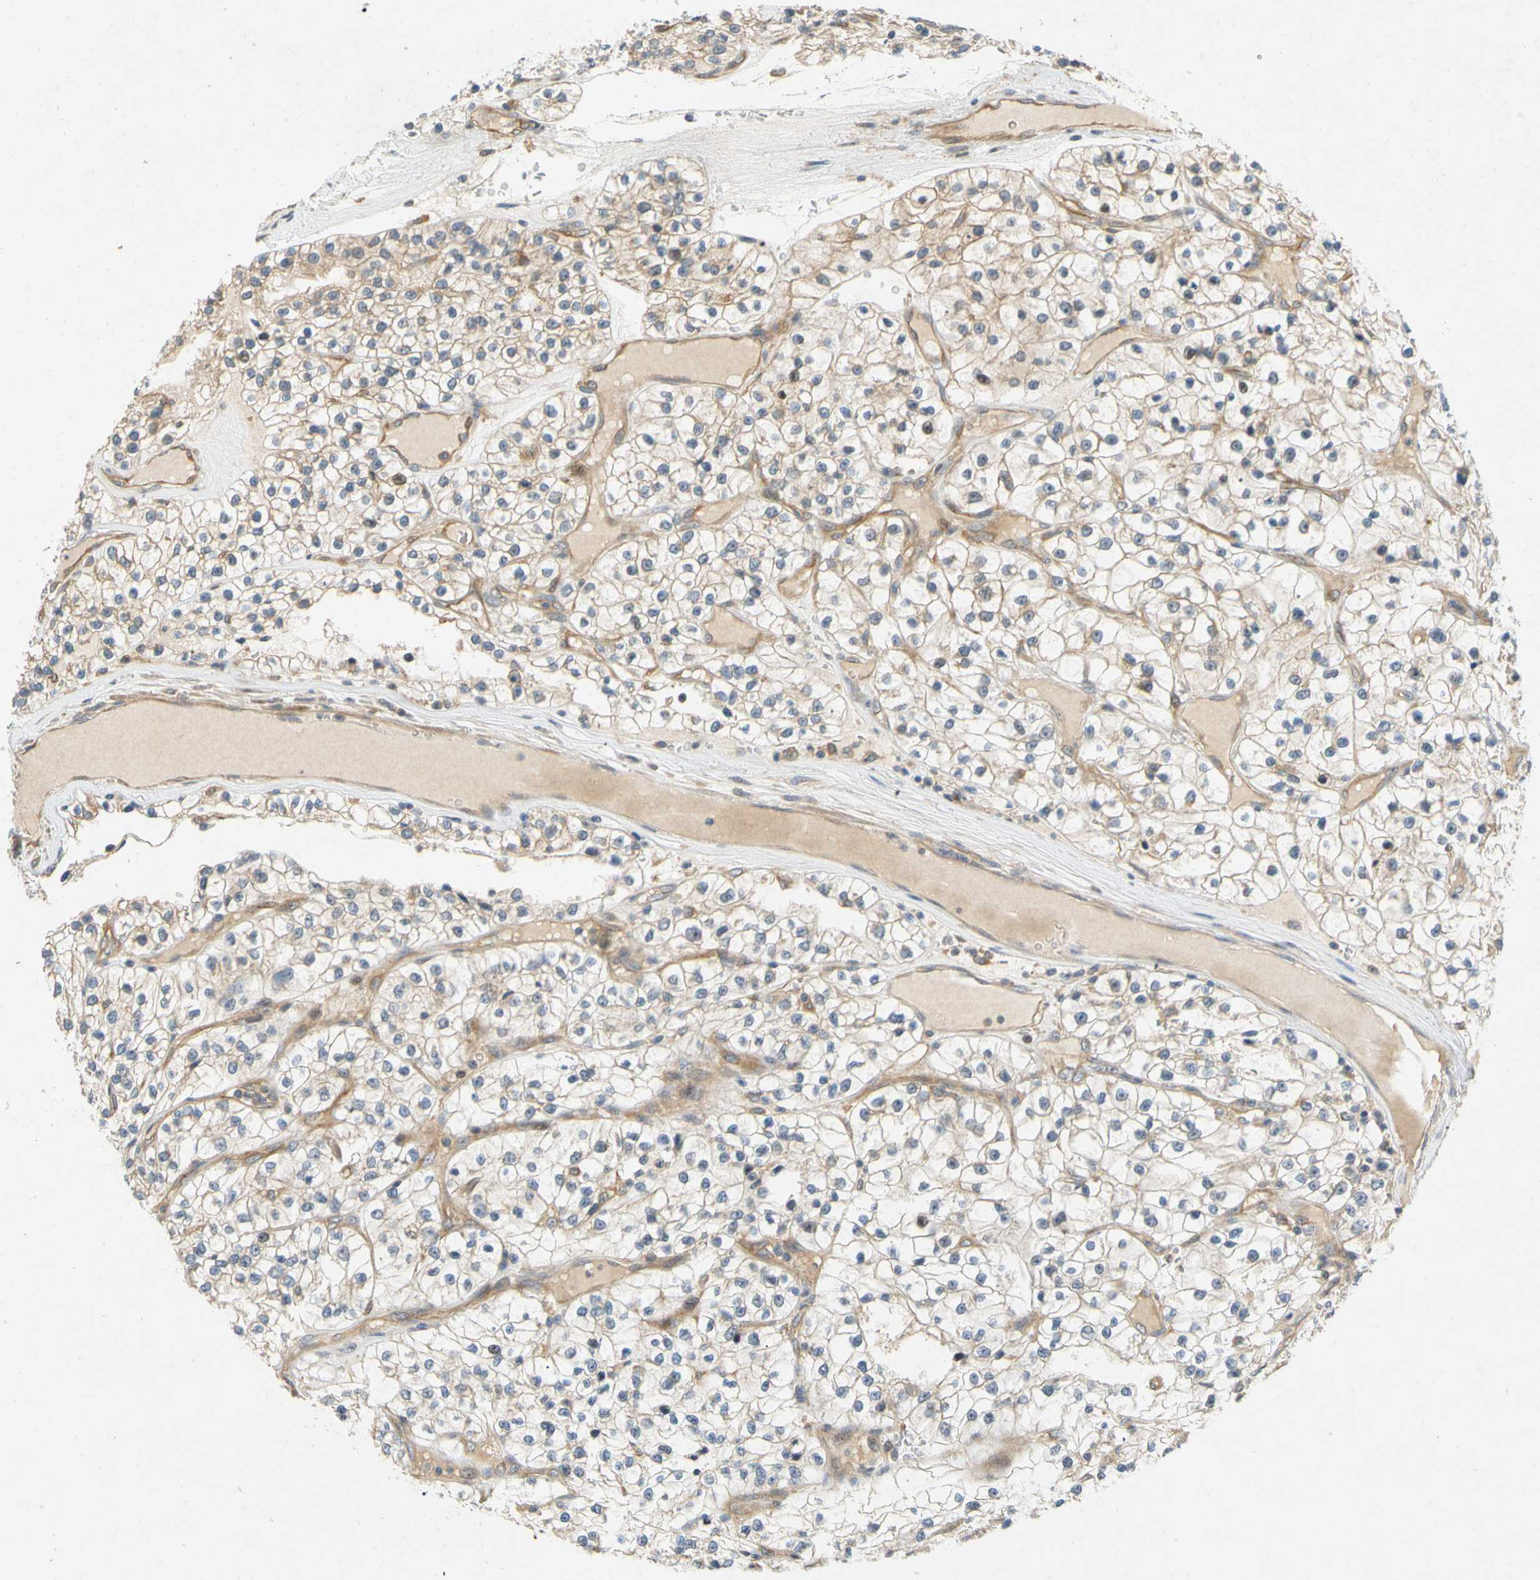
{"staining": {"intensity": "negative", "quantity": "none", "location": "none"}, "tissue": "renal cancer", "cell_type": "Tumor cells", "image_type": "cancer", "snomed": [{"axis": "morphology", "description": "Adenocarcinoma, NOS"}, {"axis": "topography", "description": "Kidney"}], "caption": "The photomicrograph displays no significant expression in tumor cells of renal adenocarcinoma.", "gene": "GATD1", "patient": {"sex": "female", "age": 57}}